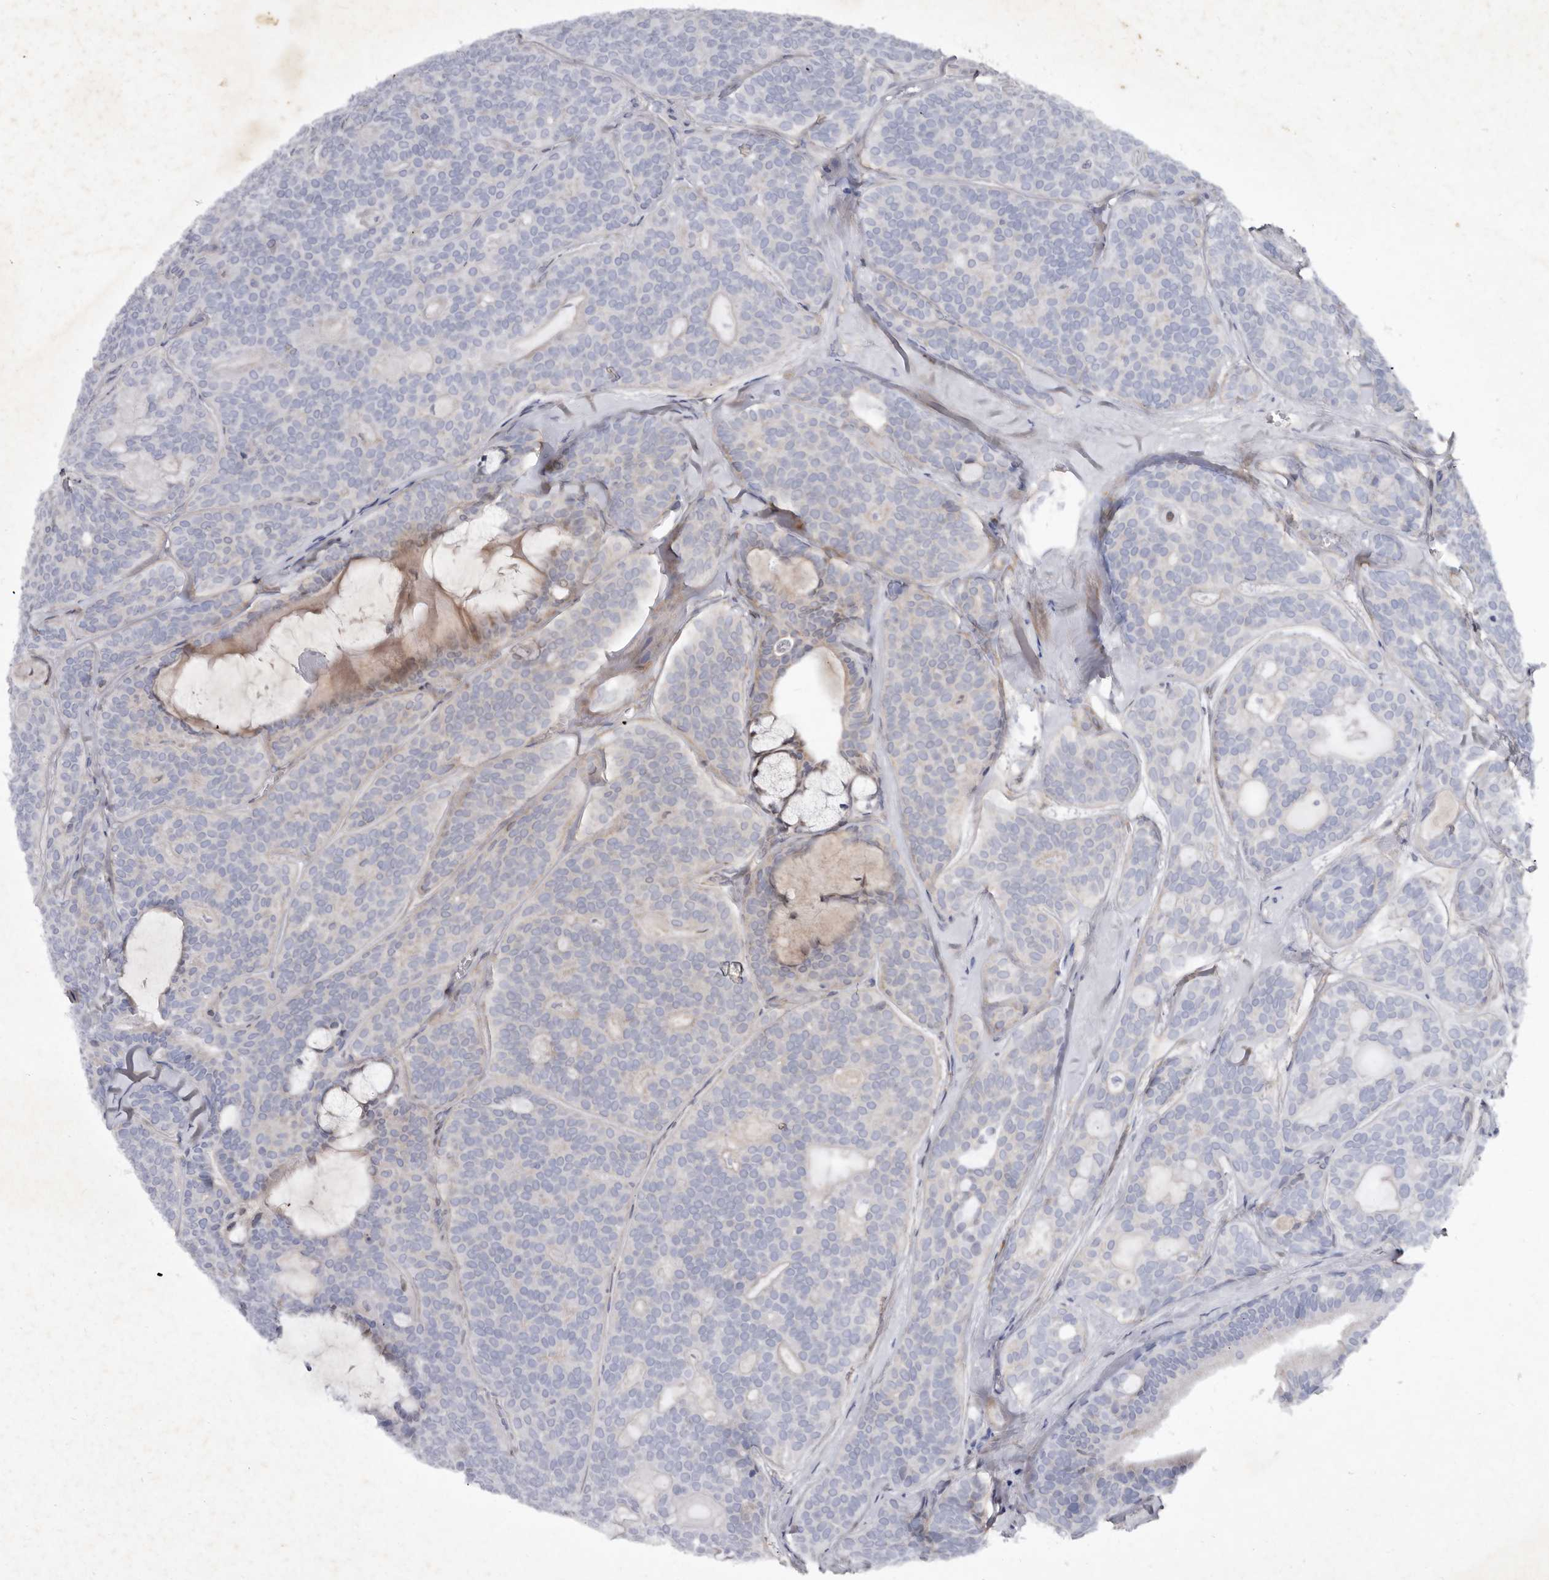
{"staining": {"intensity": "negative", "quantity": "none", "location": "none"}, "tissue": "head and neck cancer", "cell_type": "Tumor cells", "image_type": "cancer", "snomed": [{"axis": "morphology", "description": "Adenocarcinoma, NOS"}, {"axis": "topography", "description": "Head-Neck"}], "caption": "Head and neck cancer (adenocarcinoma) was stained to show a protein in brown. There is no significant staining in tumor cells.", "gene": "ABL1", "patient": {"sex": "male", "age": 66}}